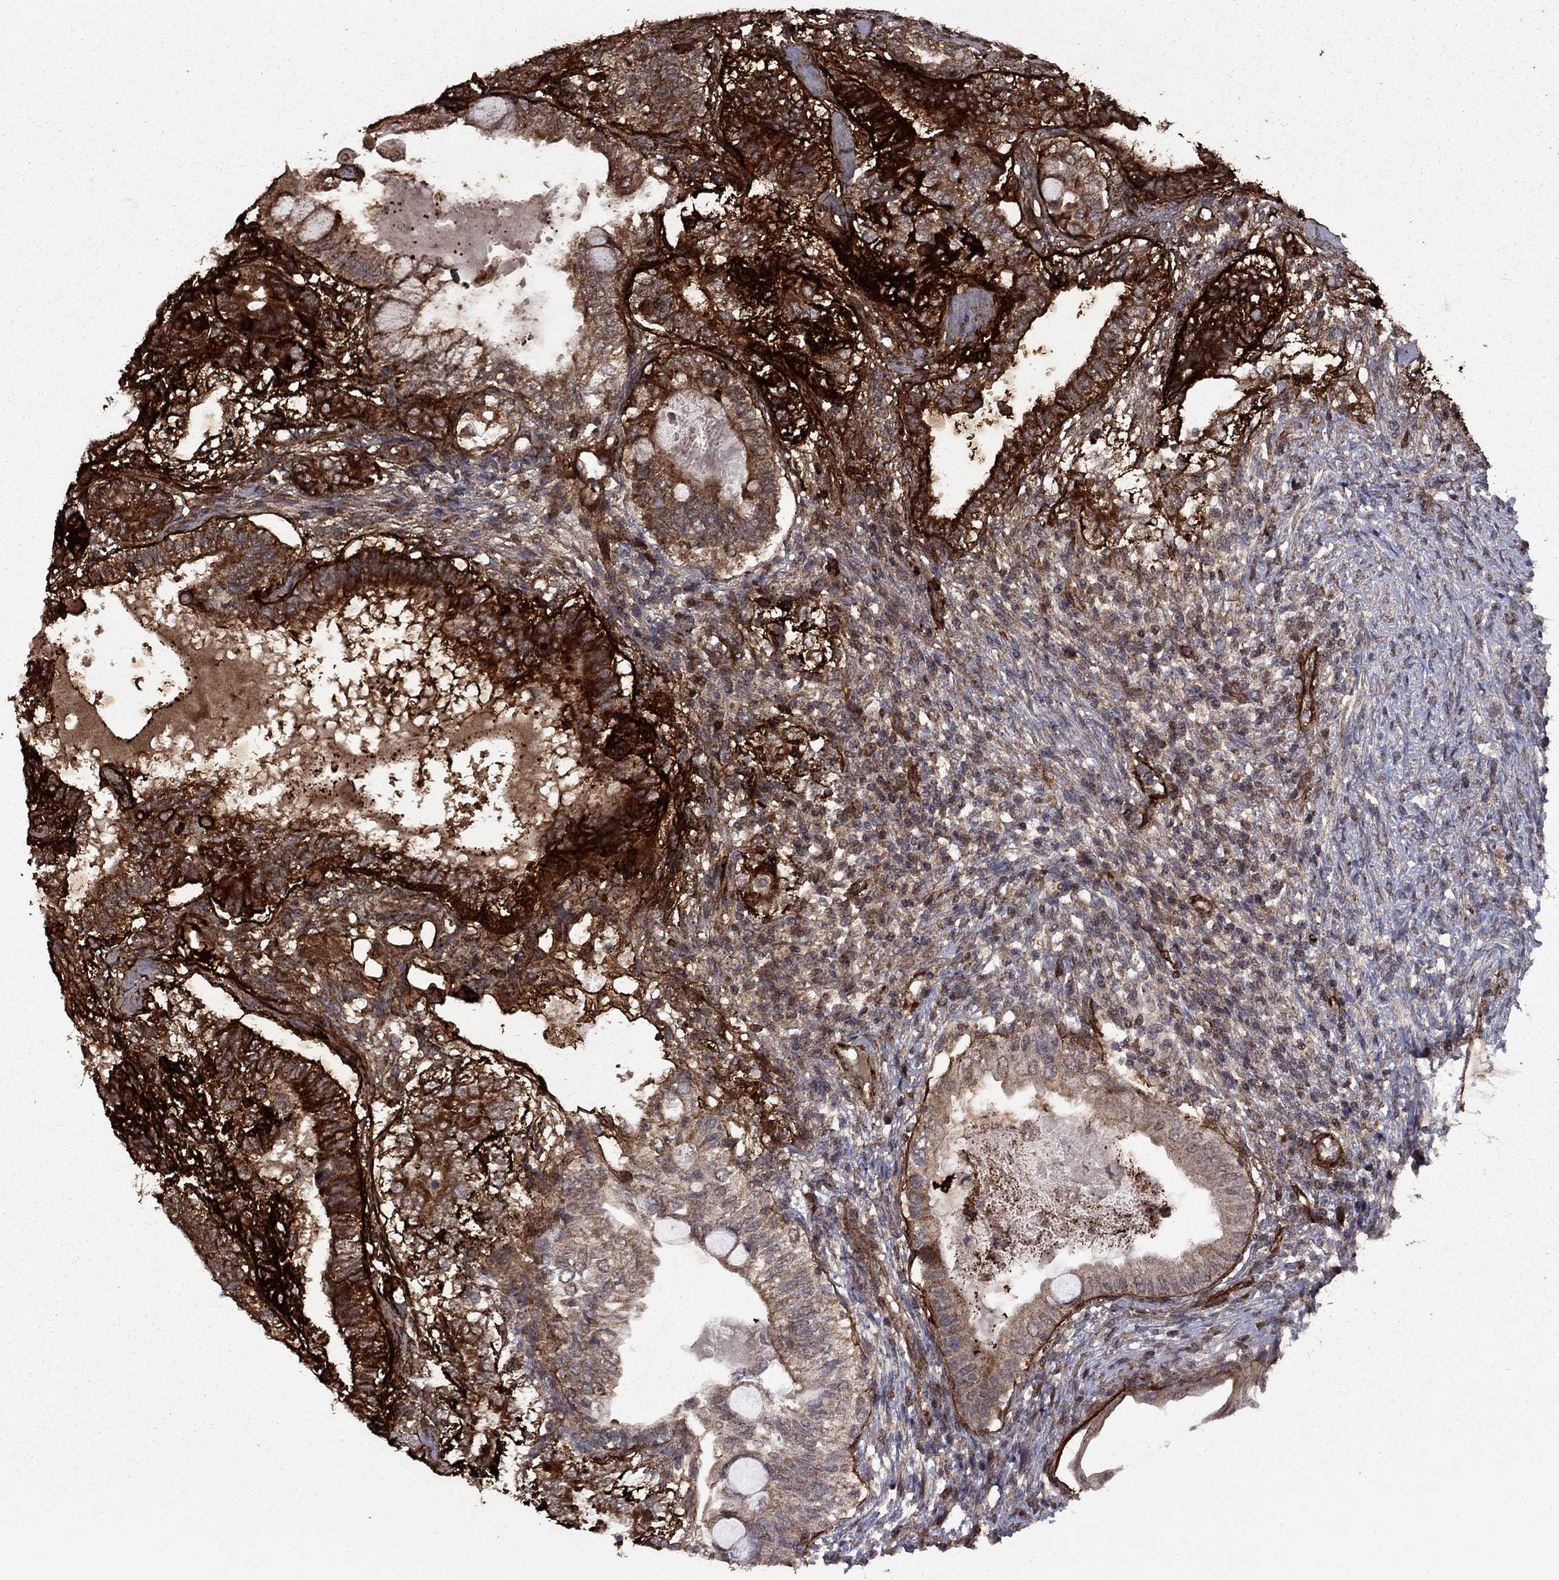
{"staining": {"intensity": "strong", "quantity": "25%-75%", "location": "cytoplasmic/membranous"}, "tissue": "testis cancer", "cell_type": "Tumor cells", "image_type": "cancer", "snomed": [{"axis": "morphology", "description": "Seminoma, NOS"}, {"axis": "morphology", "description": "Carcinoma, Embryonal, NOS"}, {"axis": "topography", "description": "Testis"}], "caption": "A high amount of strong cytoplasmic/membranous expression is present in approximately 25%-75% of tumor cells in testis cancer (embryonal carcinoma) tissue. The staining was performed using DAB (3,3'-diaminobenzidine) to visualize the protein expression in brown, while the nuclei were stained in blue with hematoxylin (Magnification: 20x).", "gene": "COL18A1", "patient": {"sex": "male", "age": 41}}